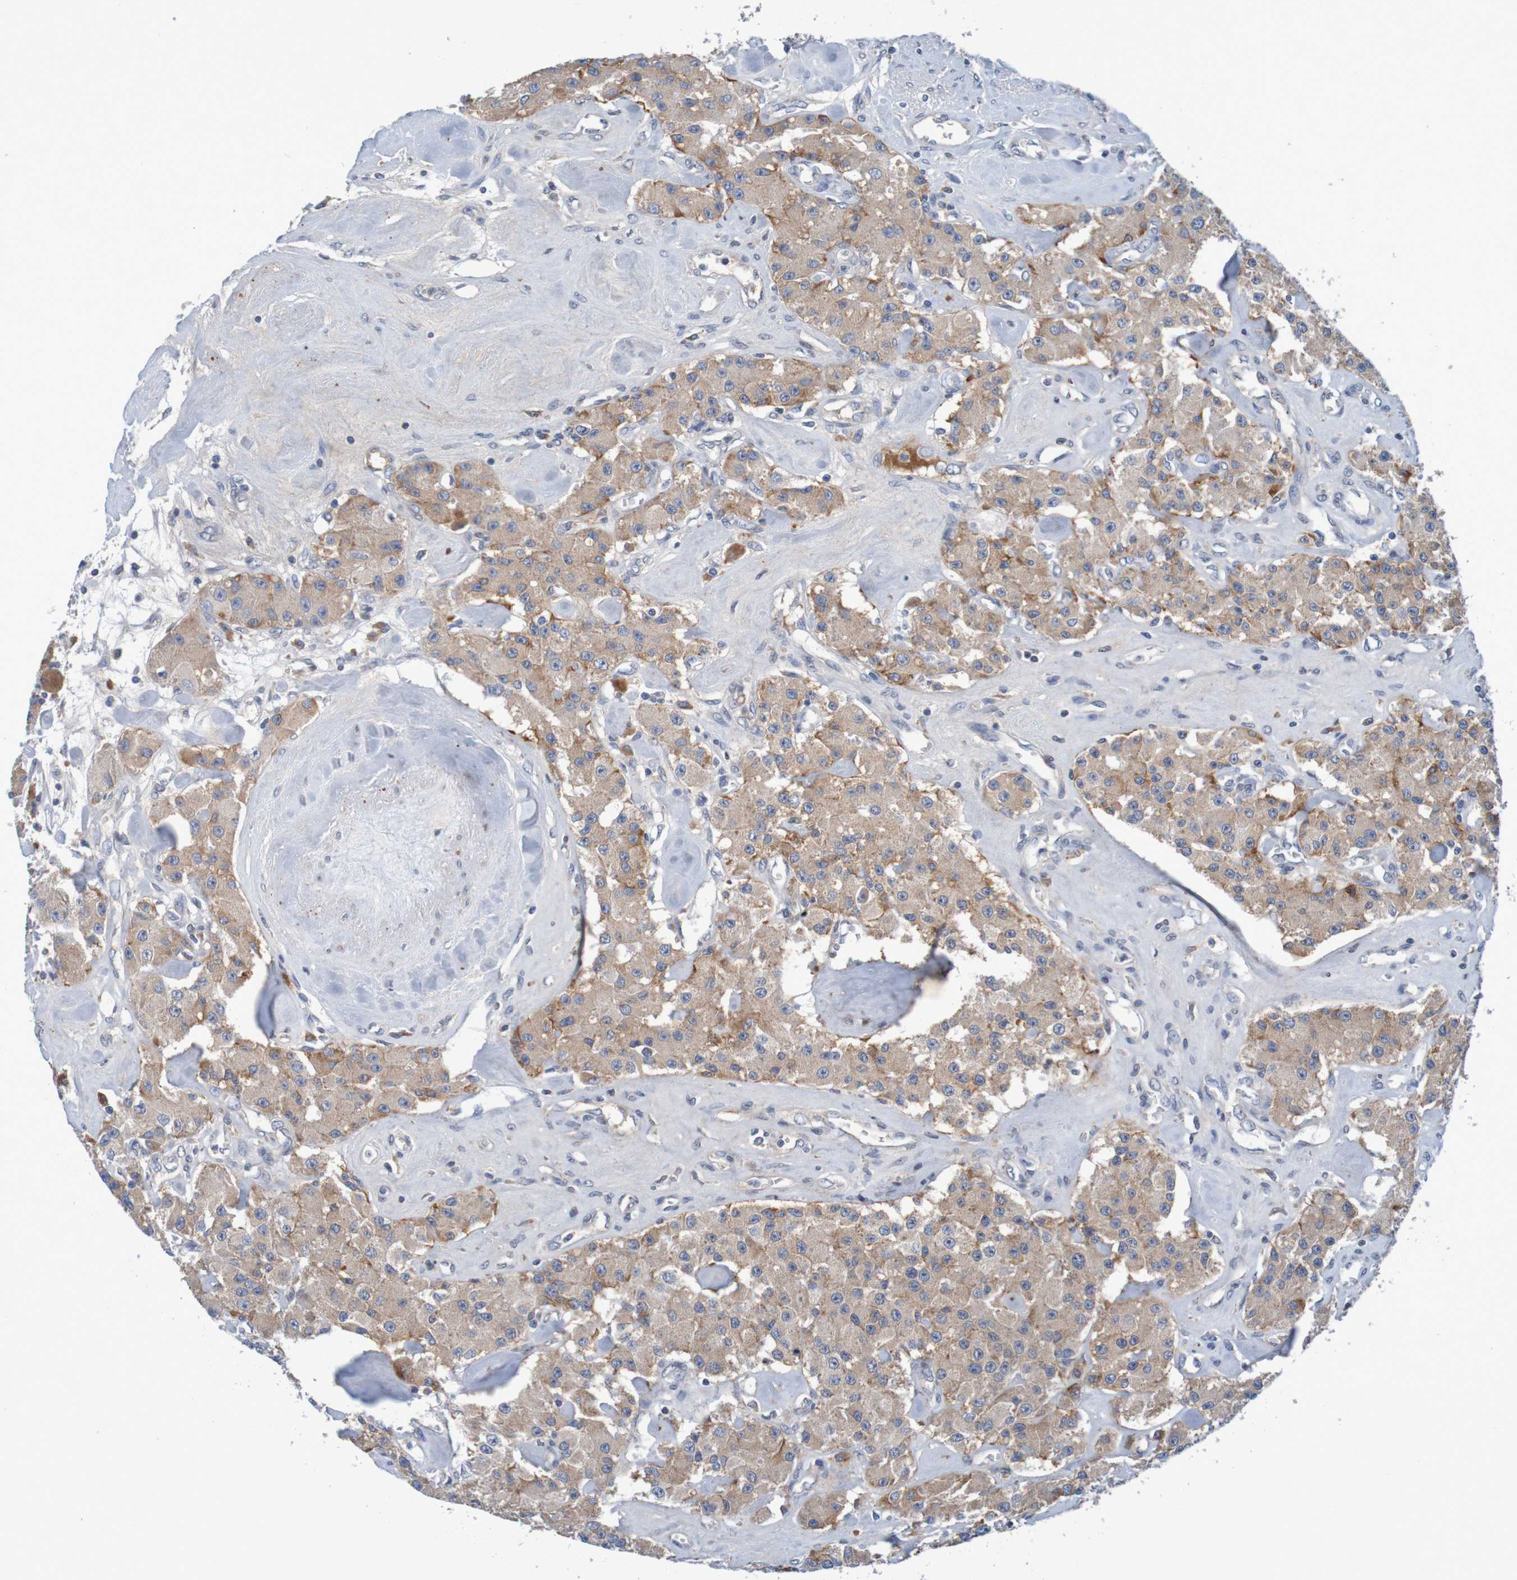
{"staining": {"intensity": "moderate", "quantity": ">75%", "location": "cytoplasmic/membranous"}, "tissue": "carcinoid", "cell_type": "Tumor cells", "image_type": "cancer", "snomed": [{"axis": "morphology", "description": "Carcinoid, malignant, NOS"}, {"axis": "topography", "description": "Pancreas"}], "caption": "Moderate cytoplasmic/membranous expression for a protein is seen in about >75% of tumor cells of malignant carcinoid using immunohistochemistry.", "gene": "LTA", "patient": {"sex": "male", "age": 41}}